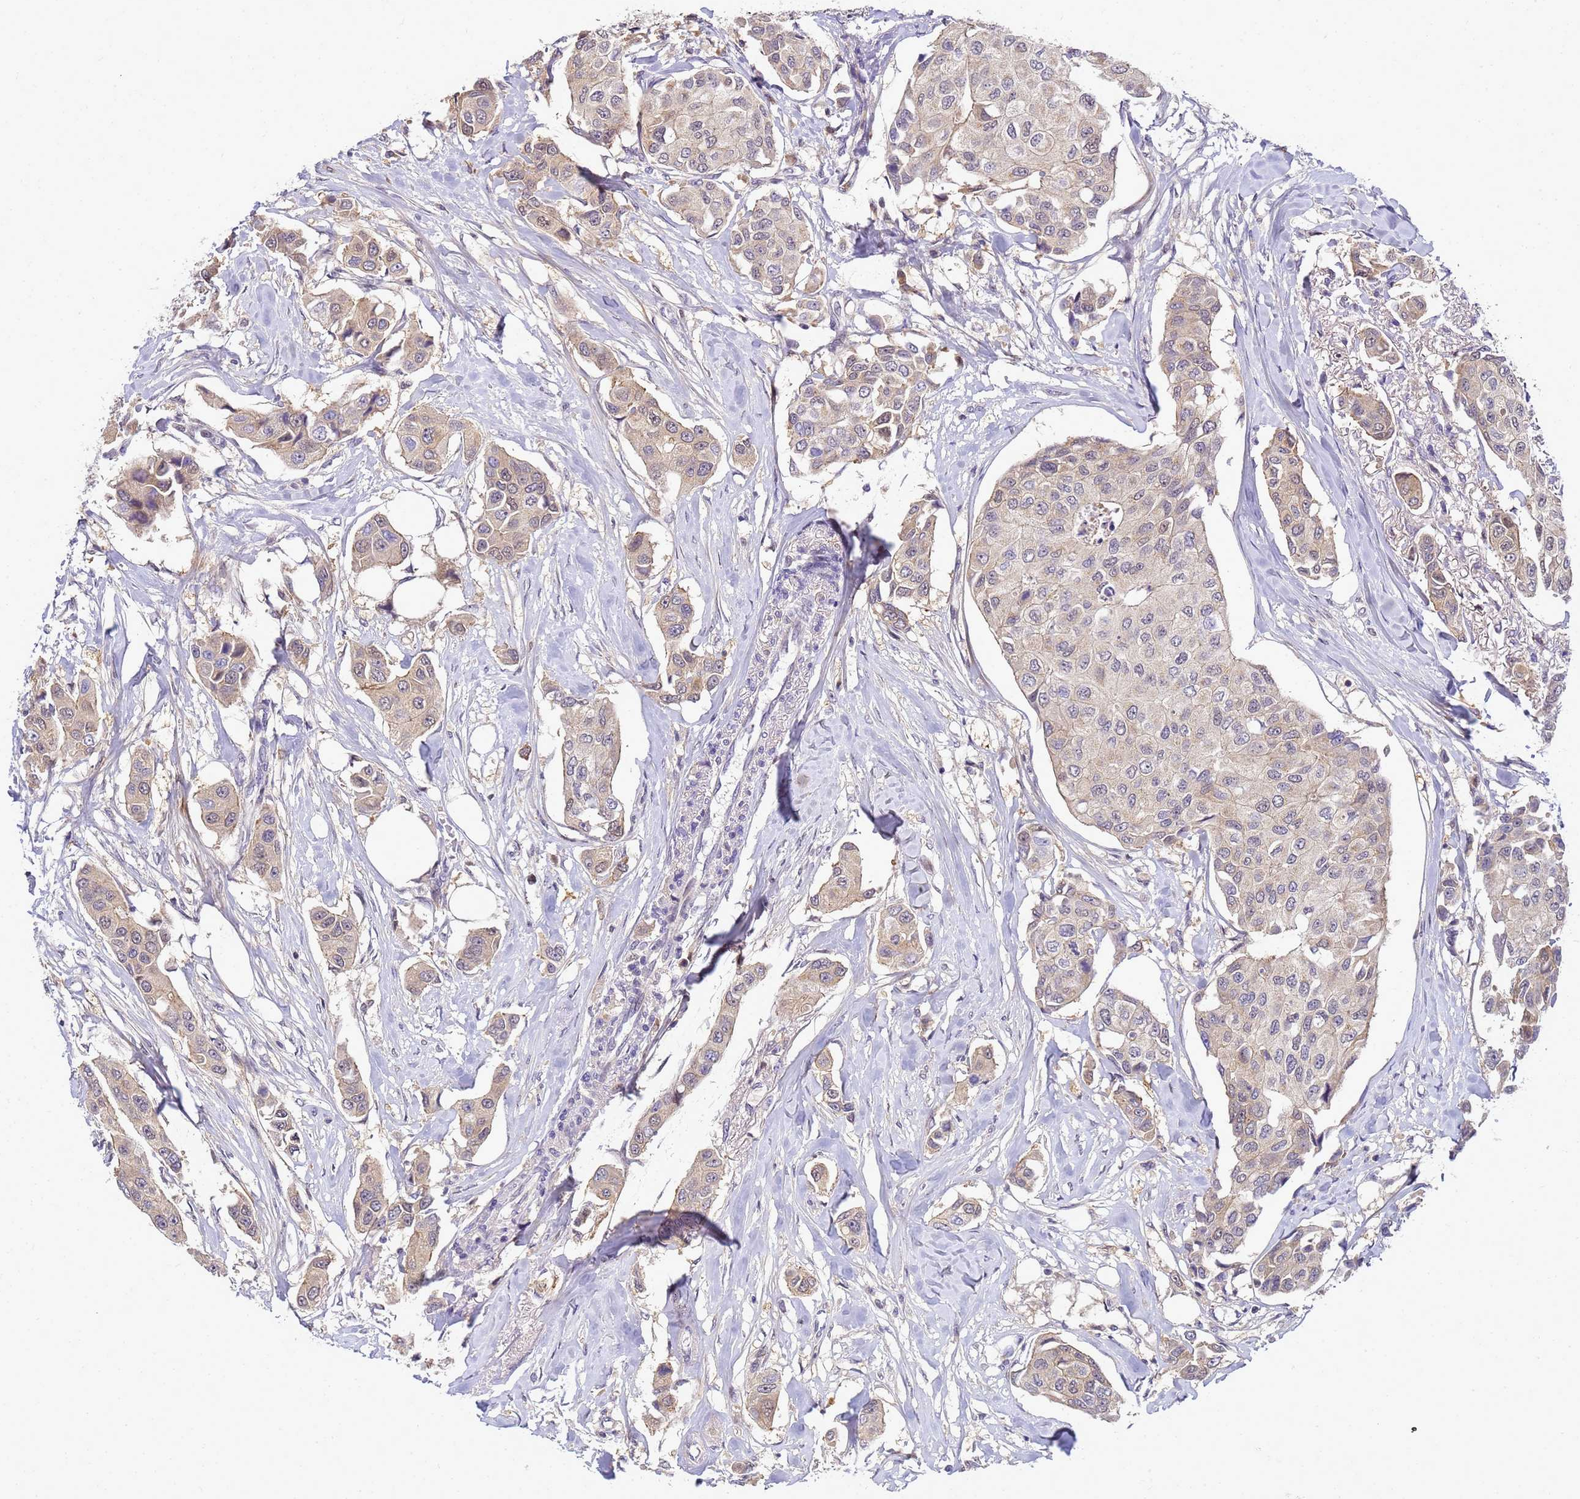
{"staining": {"intensity": "weak", "quantity": "25%-75%", "location": "cytoplasmic/membranous"}, "tissue": "breast cancer", "cell_type": "Tumor cells", "image_type": "cancer", "snomed": [{"axis": "morphology", "description": "Duct carcinoma"}, {"axis": "topography", "description": "Breast"}], "caption": "A photomicrograph of intraductal carcinoma (breast) stained for a protein shows weak cytoplasmic/membranous brown staining in tumor cells. (DAB (3,3'-diaminobenzidine) IHC, brown staining for protein, blue staining for nuclei).", "gene": "TMEM74B", "patient": {"sex": "female", "age": 80}}